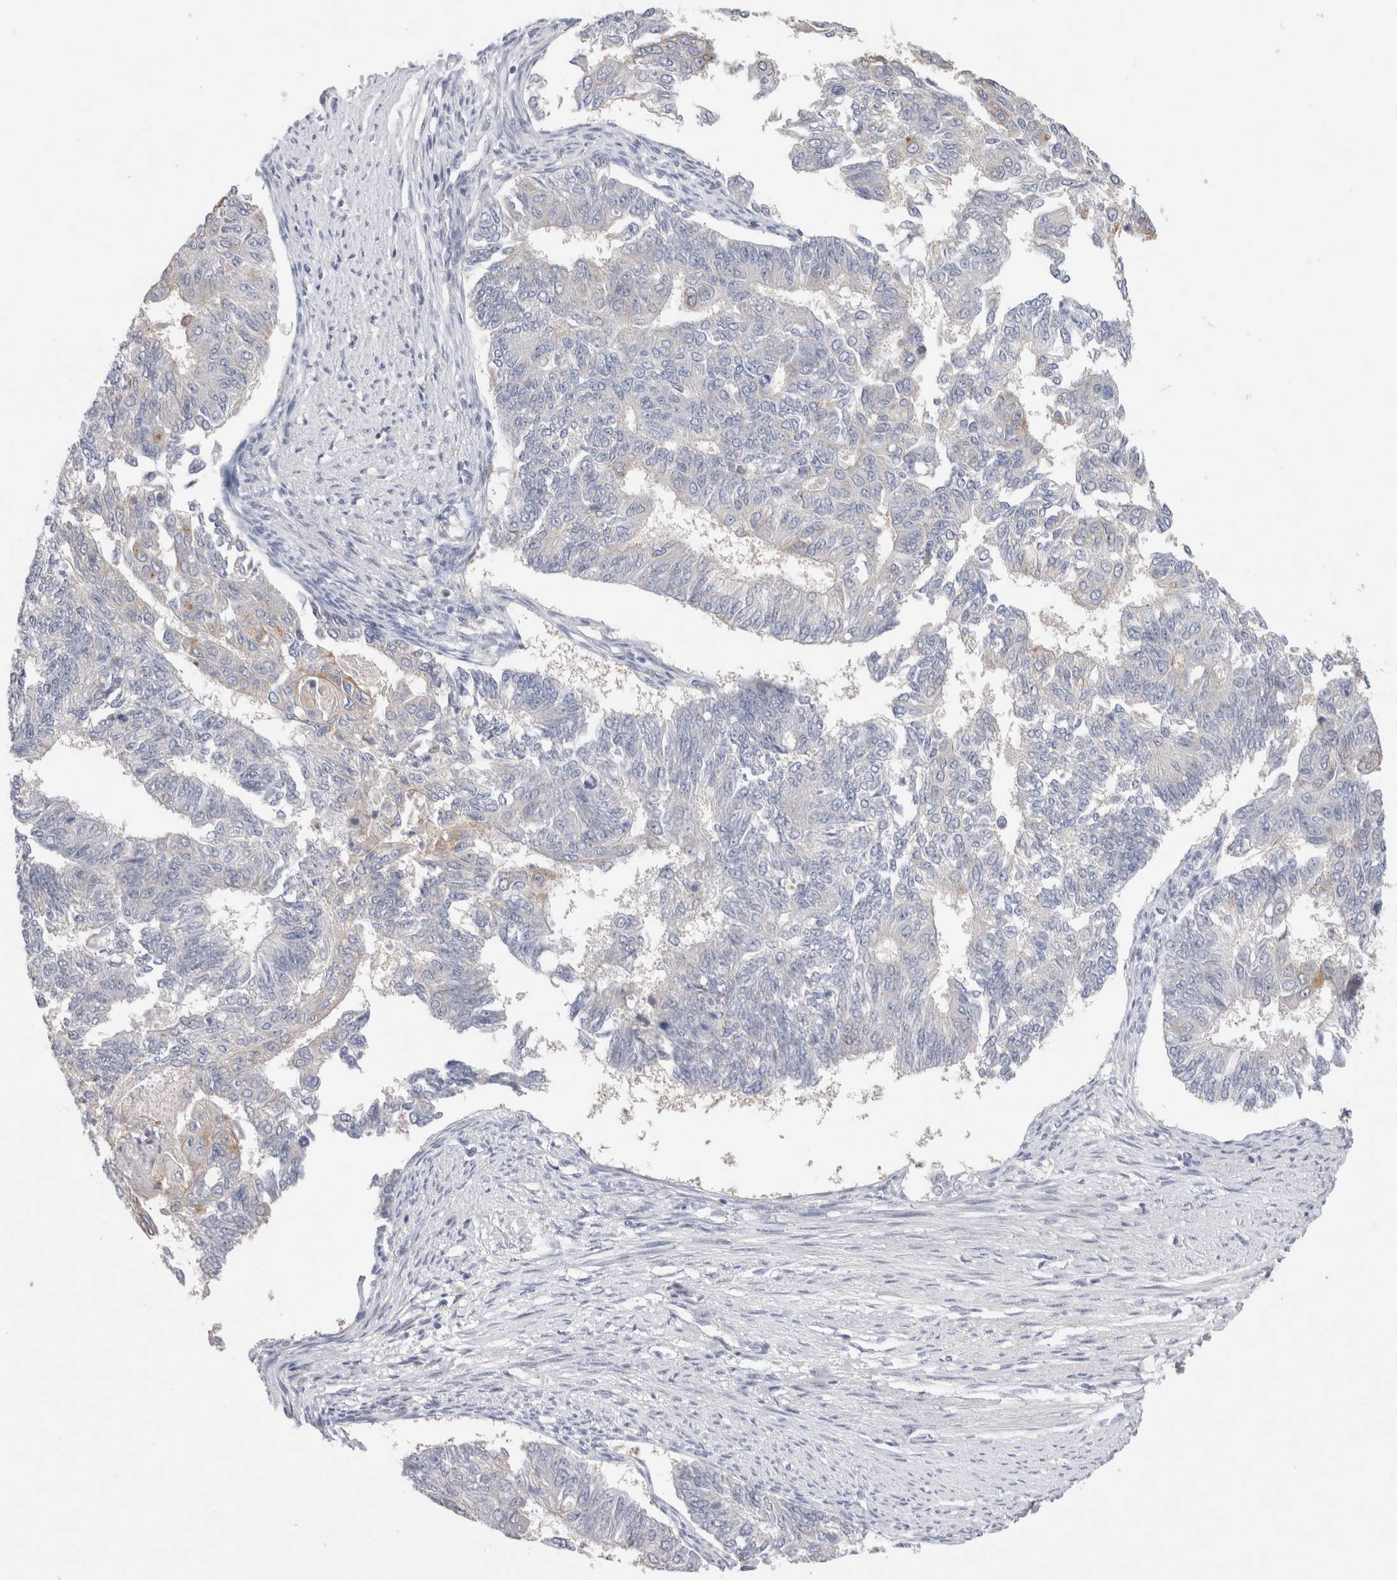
{"staining": {"intensity": "negative", "quantity": "none", "location": "none"}, "tissue": "endometrial cancer", "cell_type": "Tumor cells", "image_type": "cancer", "snomed": [{"axis": "morphology", "description": "Adenocarcinoma, NOS"}, {"axis": "topography", "description": "Endometrium"}], "caption": "Endometrial cancer was stained to show a protein in brown. There is no significant expression in tumor cells.", "gene": "GAS1", "patient": {"sex": "female", "age": 32}}